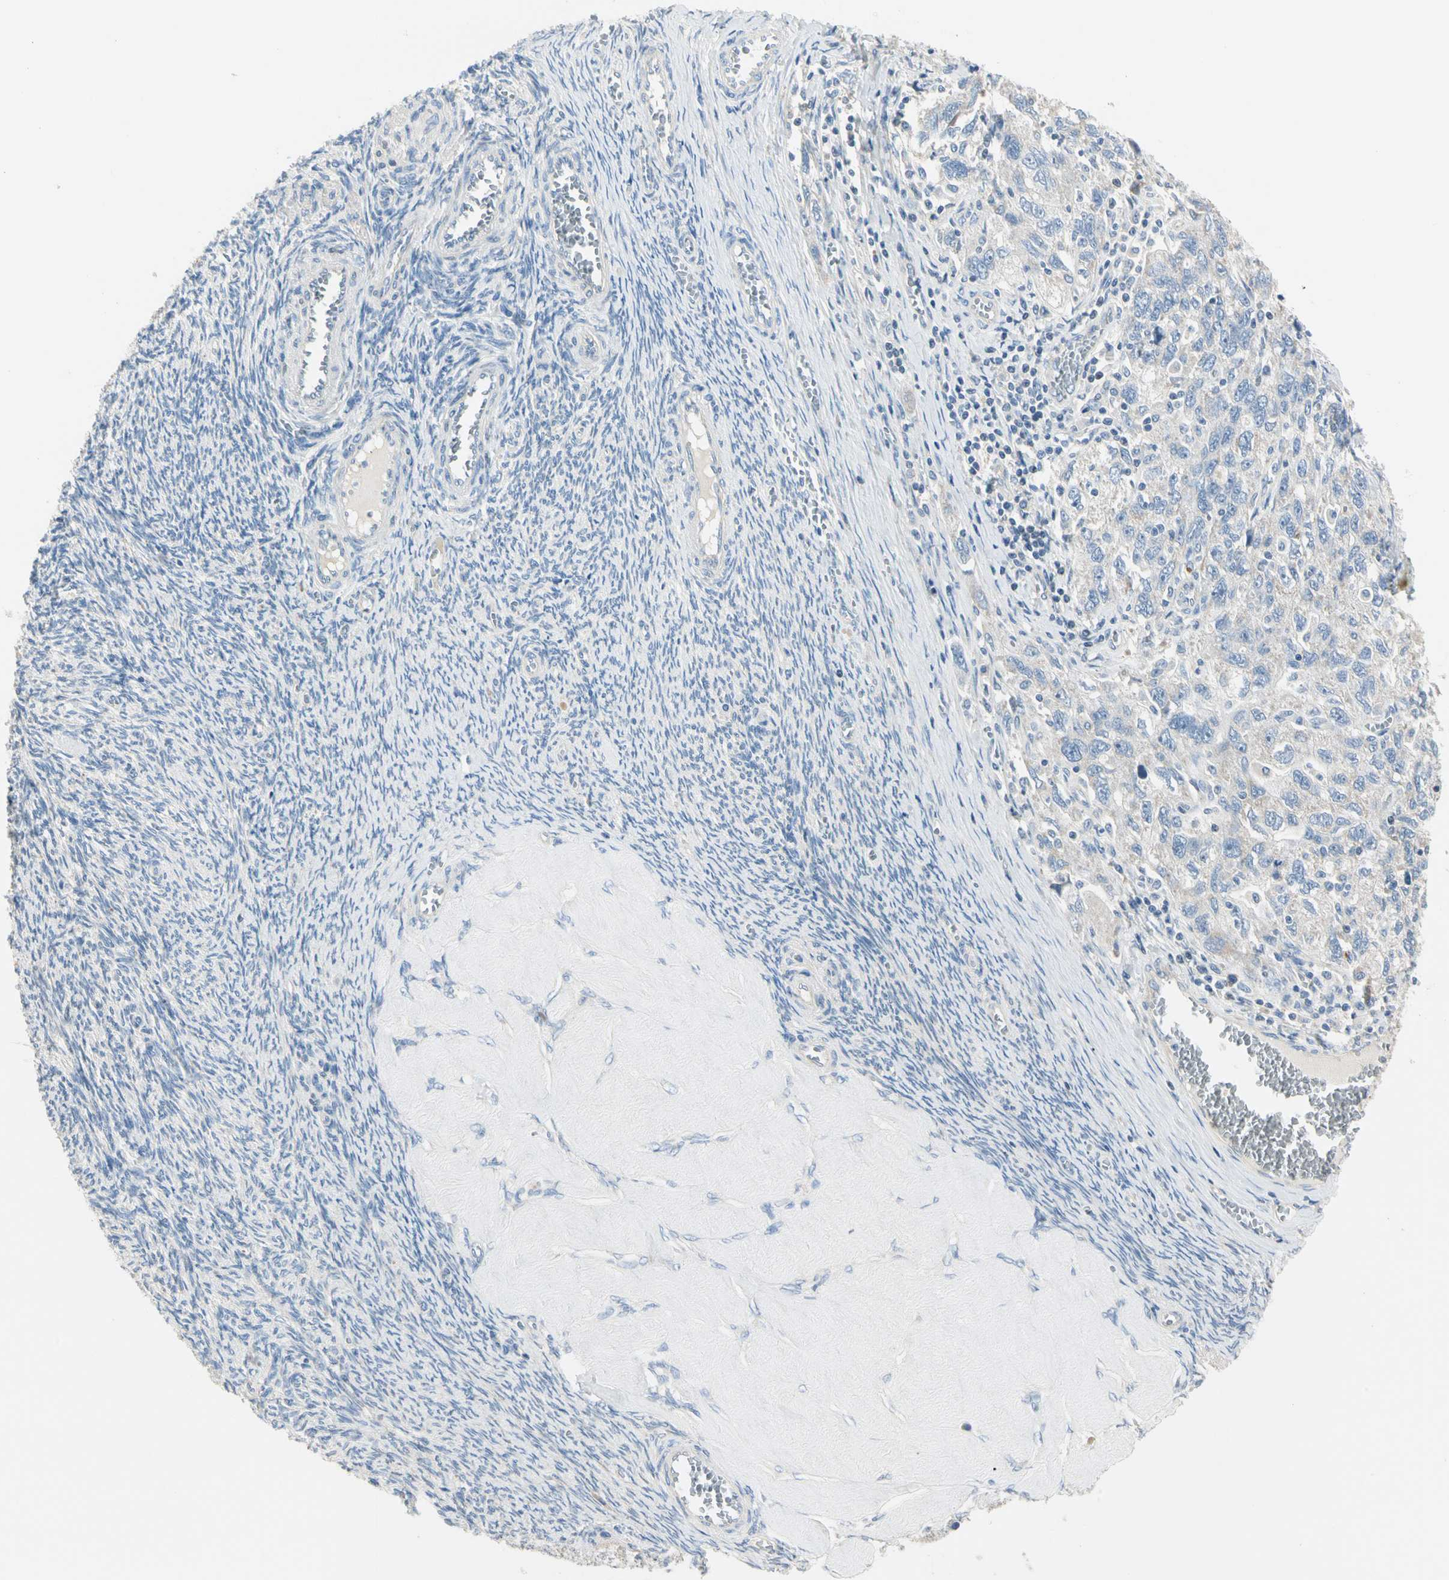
{"staining": {"intensity": "weak", "quantity": "<25%", "location": "cytoplasmic/membranous"}, "tissue": "ovarian cancer", "cell_type": "Tumor cells", "image_type": "cancer", "snomed": [{"axis": "morphology", "description": "Carcinoma, NOS"}, {"axis": "morphology", "description": "Cystadenocarcinoma, serous, NOS"}, {"axis": "topography", "description": "Ovary"}], "caption": "Tumor cells show no significant staining in ovarian cancer (carcinoma). Brightfield microscopy of IHC stained with DAB (3,3'-diaminobenzidine) (brown) and hematoxylin (blue), captured at high magnification.", "gene": "GPR153", "patient": {"sex": "female", "age": 69}}